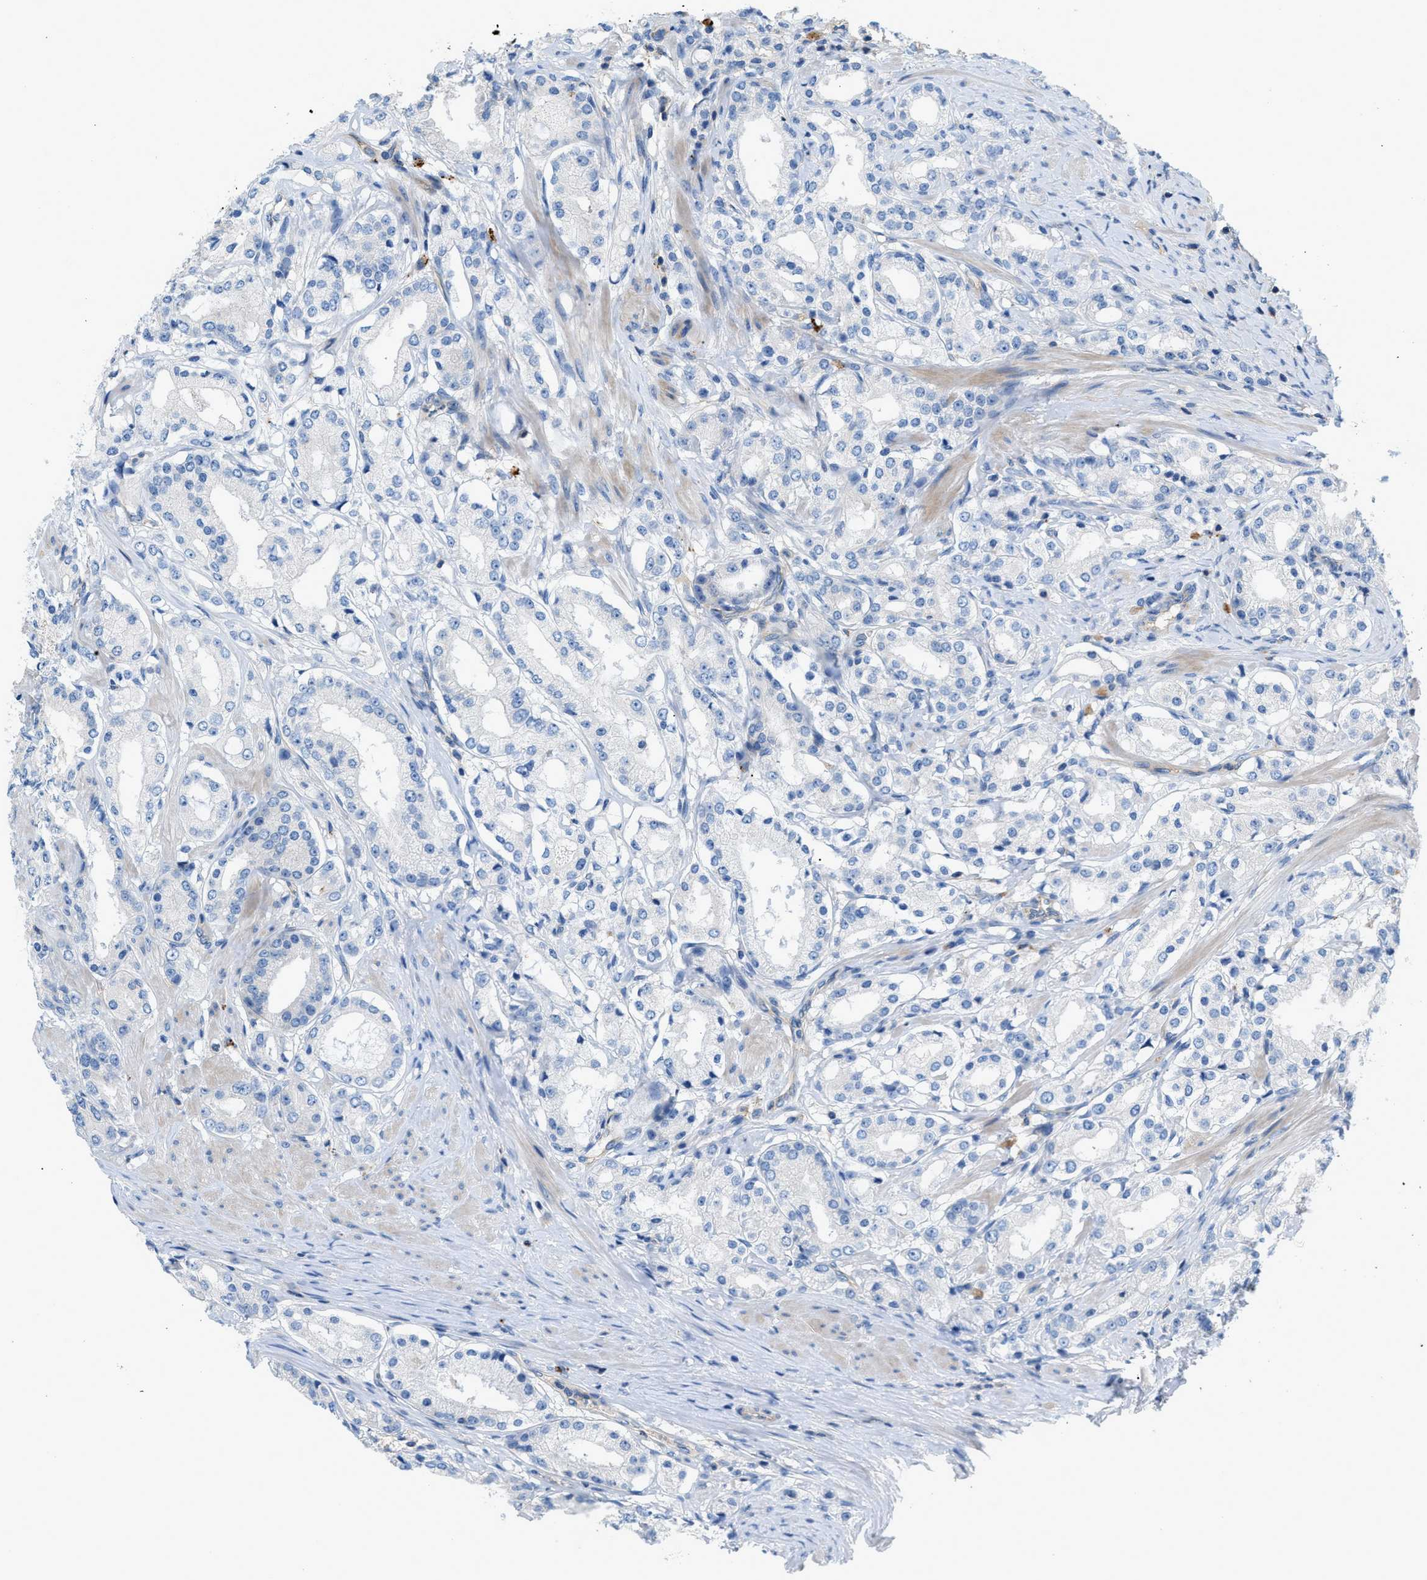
{"staining": {"intensity": "negative", "quantity": "none", "location": "none"}, "tissue": "prostate cancer", "cell_type": "Tumor cells", "image_type": "cancer", "snomed": [{"axis": "morphology", "description": "Adenocarcinoma, Low grade"}, {"axis": "topography", "description": "Prostate"}], "caption": "A high-resolution photomicrograph shows IHC staining of prostate low-grade adenocarcinoma, which reveals no significant staining in tumor cells.", "gene": "ORAI1", "patient": {"sex": "male", "age": 63}}